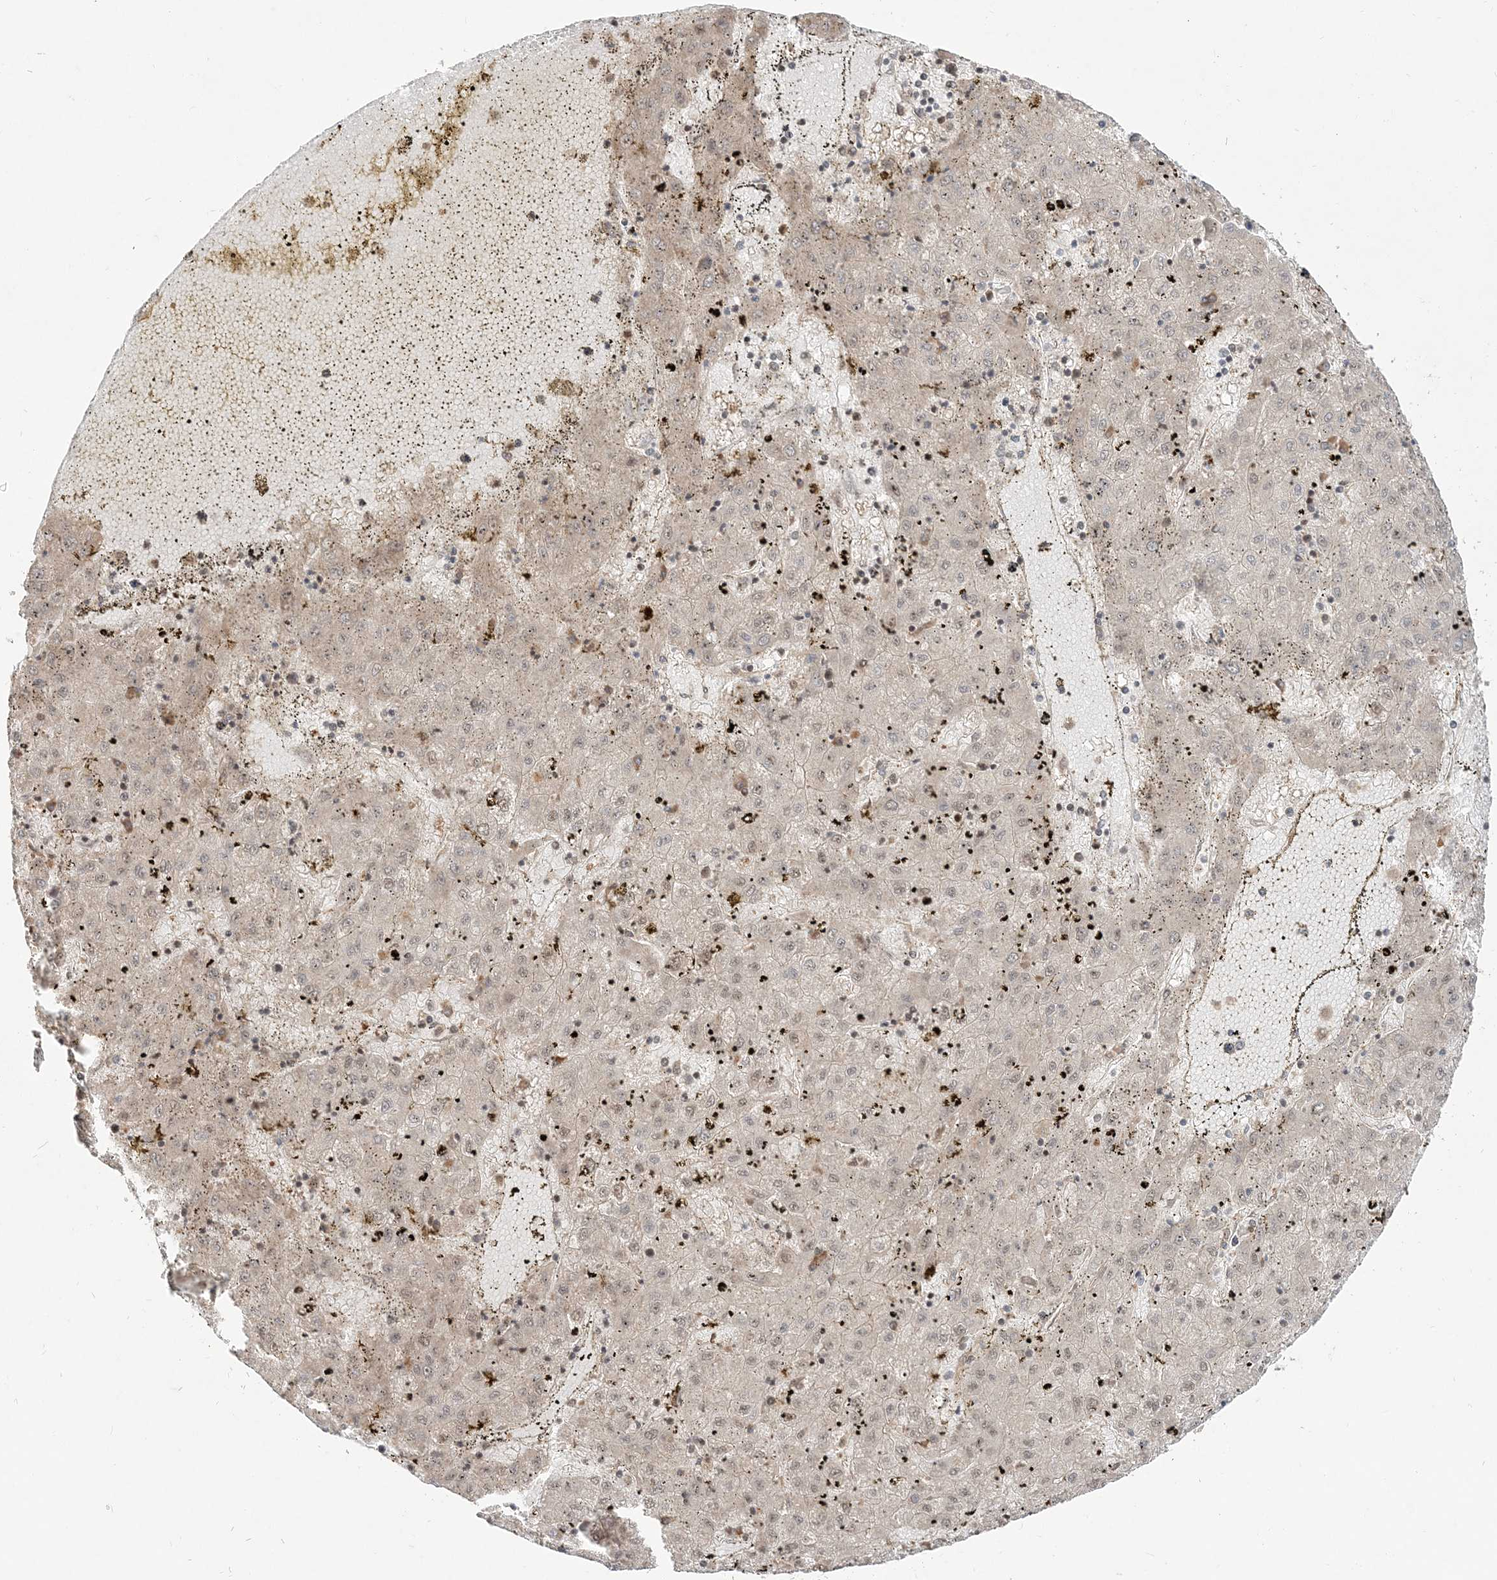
{"staining": {"intensity": "weak", "quantity": "<25%", "location": "cytoplasmic/membranous,nuclear"}, "tissue": "liver cancer", "cell_type": "Tumor cells", "image_type": "cancer", "snomed": [{"axis": "morphology", "description": "Carcinoma, Hepatocellular, NOS"}, {"axis": "topography", "description": "Liver"}], "caption": "The histopathology image reveals no staining of tumor cells in liver cancer. (Immunohistochemistry (ihc), brightfield microscopy, high magnification).", "gene": "CAB39", "patient": {"sex": "male", "age": 72}}